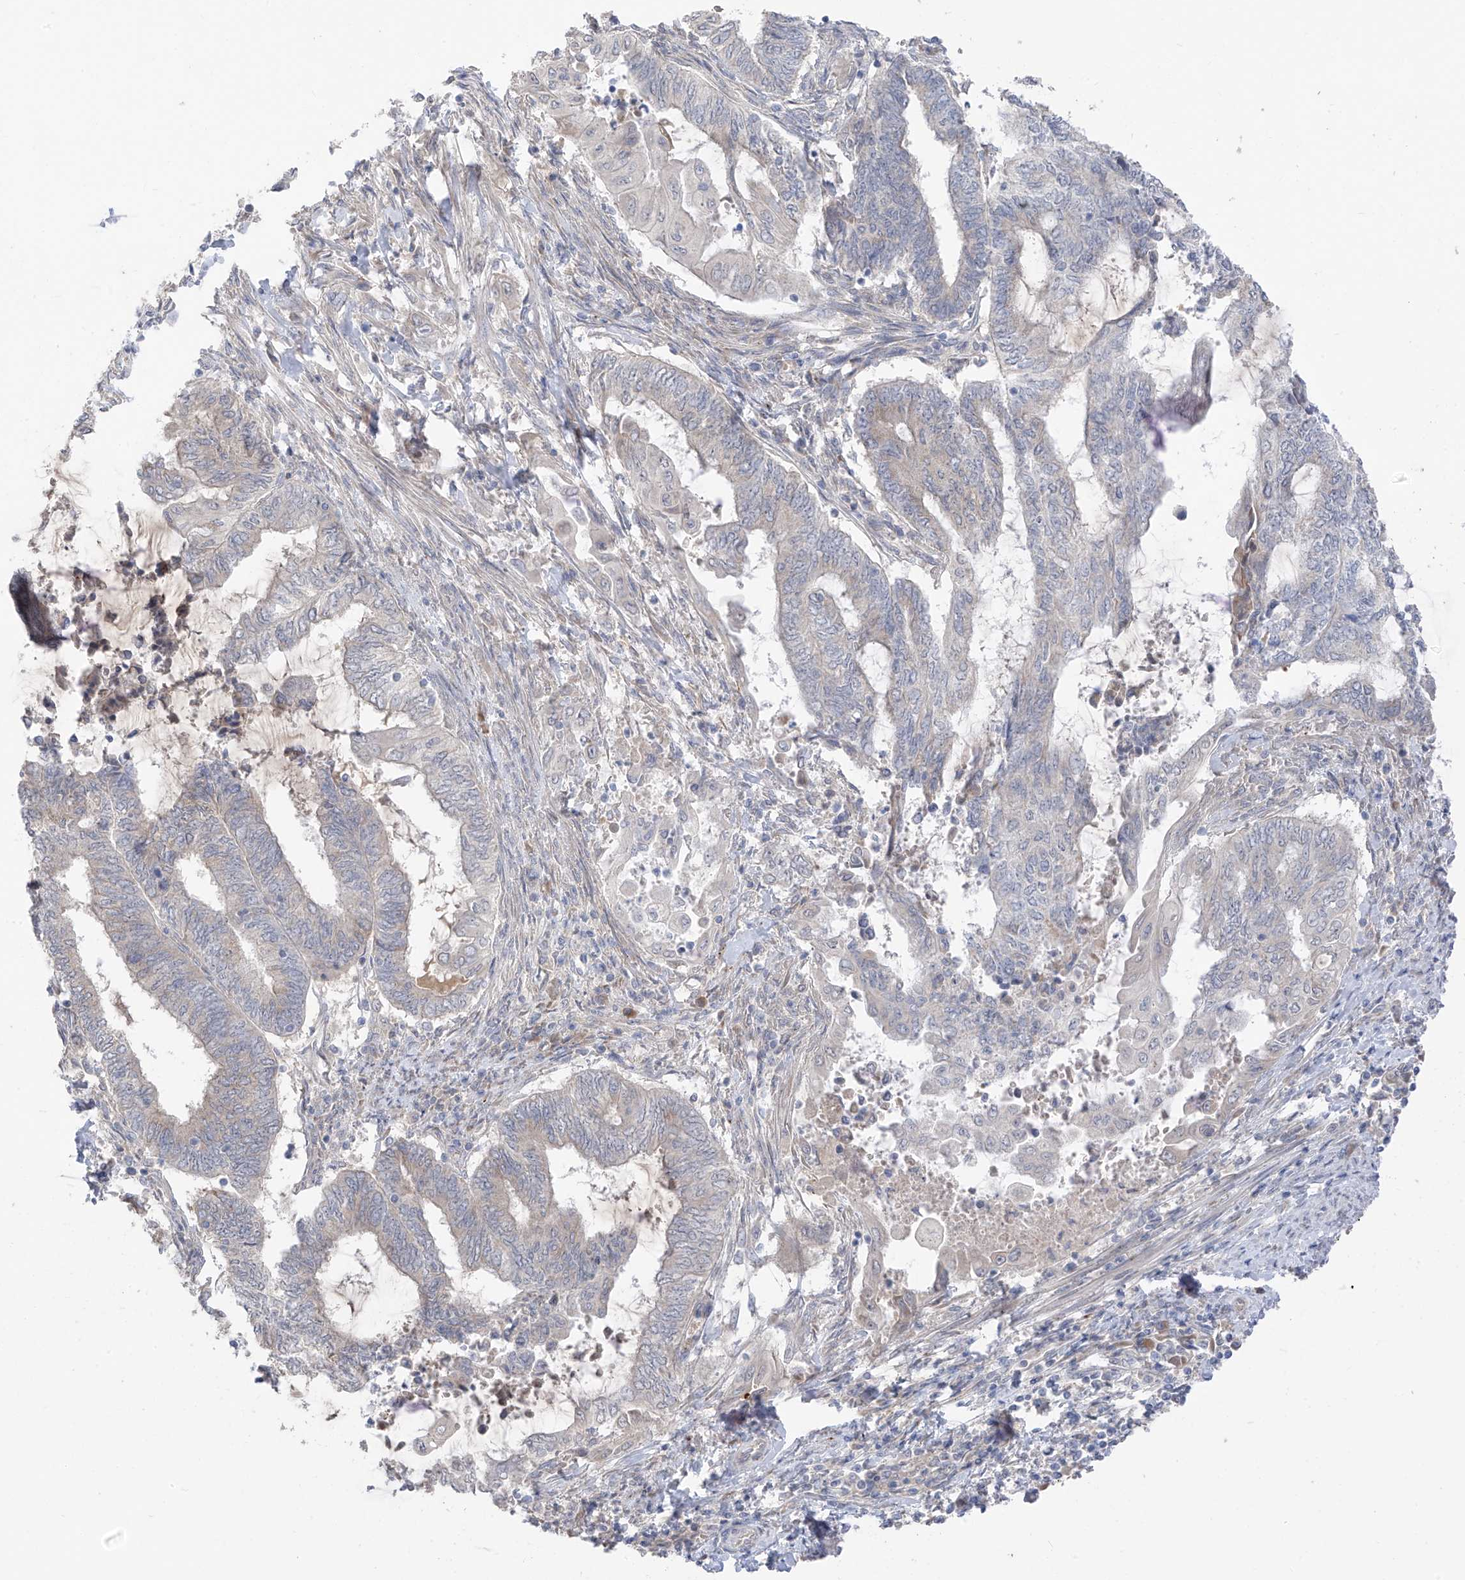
{"staining": {"intensity": "negative", "quantity": "none", "location": "none"}, "tissue": "endometrial cancer", "cell_type": "Tumor cells", "image_type": "cancer", "snomed": [{"axis": "morphology", "description": "Adenocarcinoma, NOS"}, {"axis": "topography", "description": "Uterus"}, {"axis": "topography", "description": "Endometrium"}], "caption": "Histopathology image shows no protein expression in tumor cells of endometrial adenocarcinoma tissue. Nuclei are stained in blue.", "gene": "NALCN", "patient": {"sex": "female", "age": 70}}